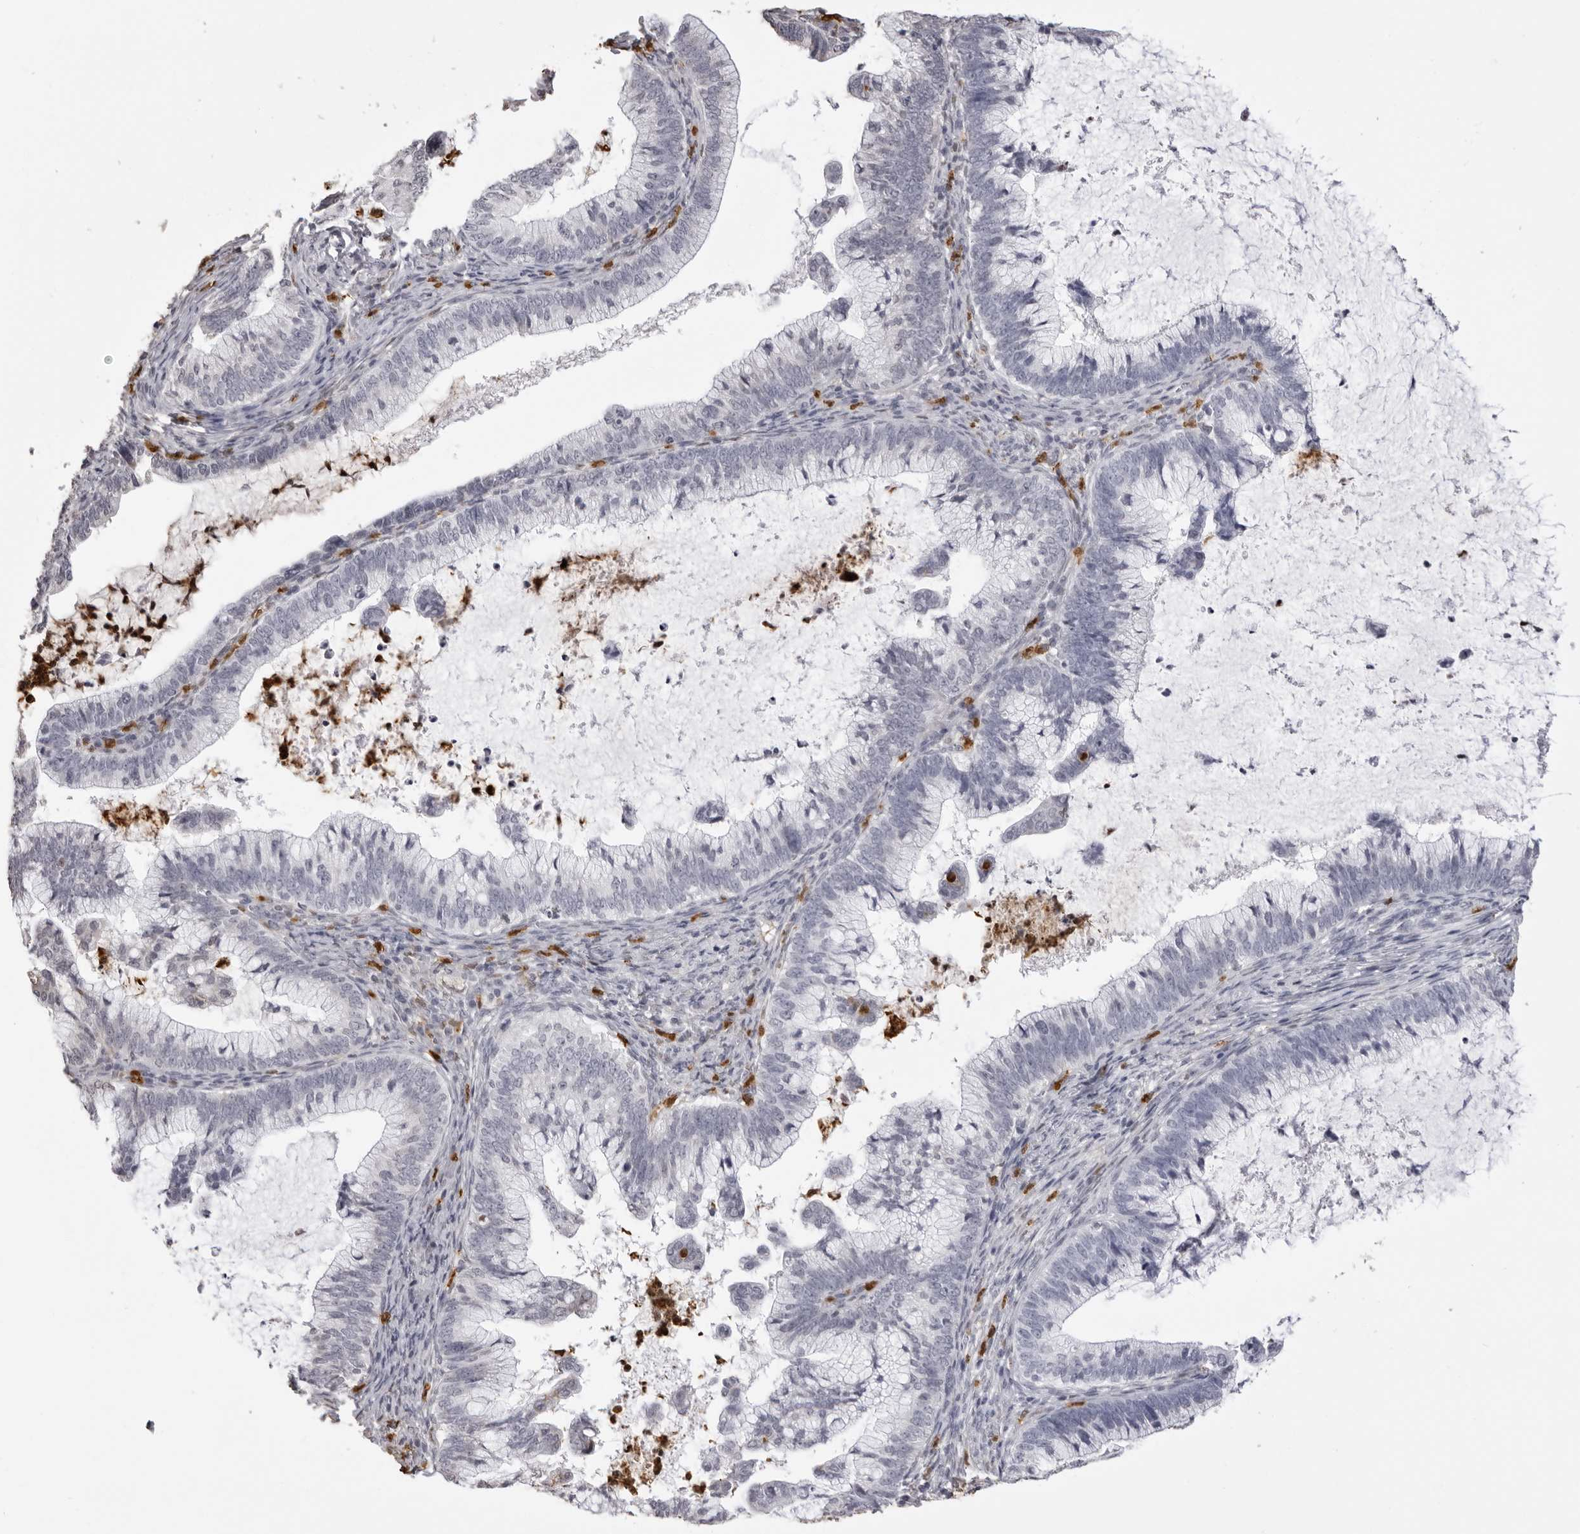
{"staining": {"intensity": "negative", "quantity": "none", "location": "none"}, "tissue": "cervical cancer", "cell_type": "Tumor cells", "image_type": "cancer", "snomed": [{"axis": "morphology", "description": "Adenocarcinoma, NOS"}, {"axis": "topography", "description": "Cervix"}], "caption": "Cervical cancer was stained to show a protein in brown. There is no significant staining in tumor cells.", "gene": "IL31", "patient": {"sex": "female", "age": 36}}